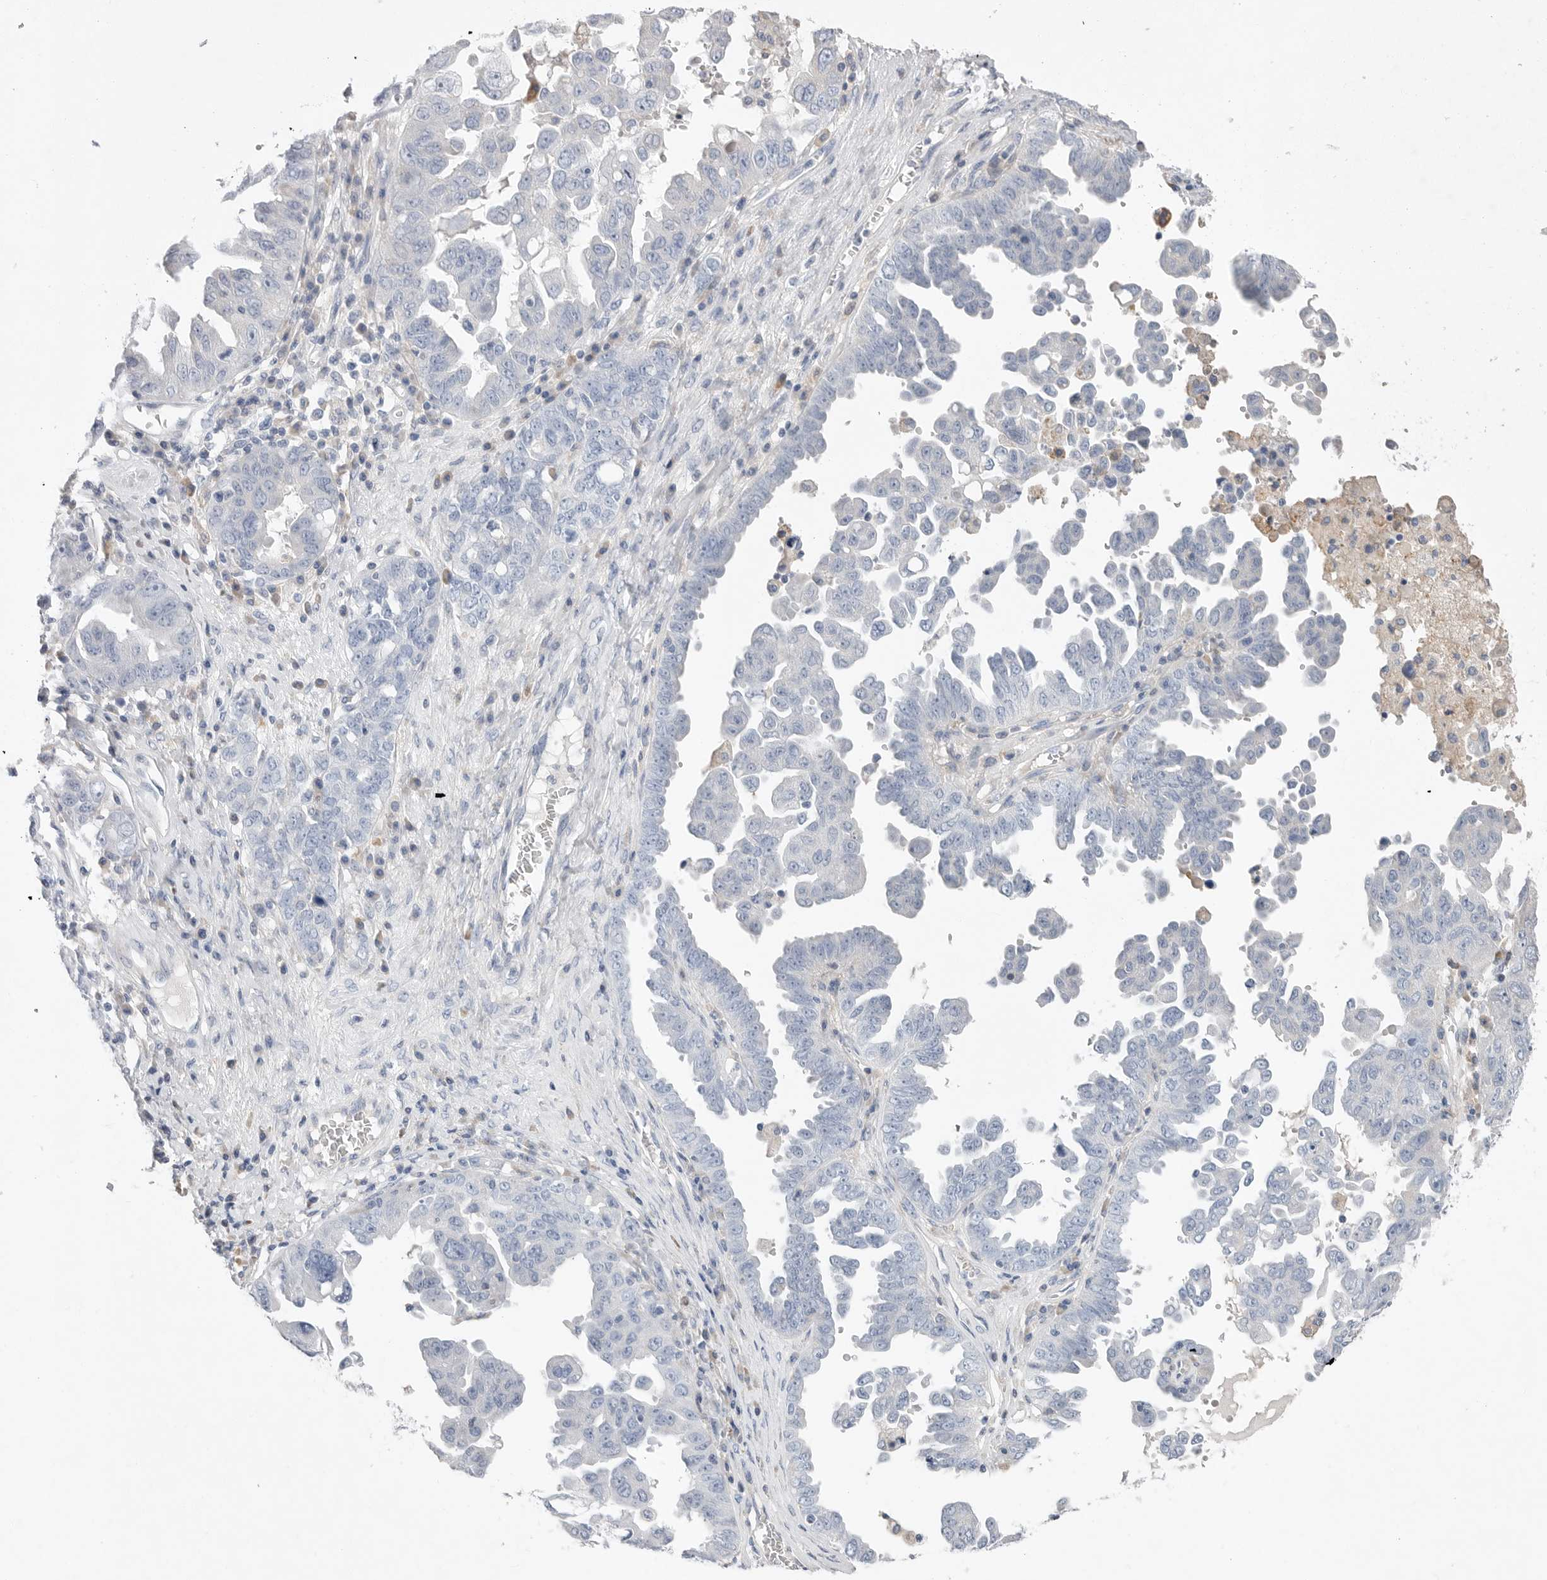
{"staining": {"intensity": "negative", "quantity": "none", "location": "none"}, "tissue": "ovarian cancer", "cell_type": "Tumor cells", "image_type": "cancer", "snomed": [{"axis": "morphology", "description": "Carcinoma, endometroid"}, {"axis": "topography", "description": "Ovary"}], "caption": "A high-resolution micrograph shows immunohistochemistry (IHC) staining of ovarian cancer (endometroid carcinoma), which displays no significant positivity in tumor cells.", "gene": "CAMK2B", "patient": {"sex": "female", "age": 62}}